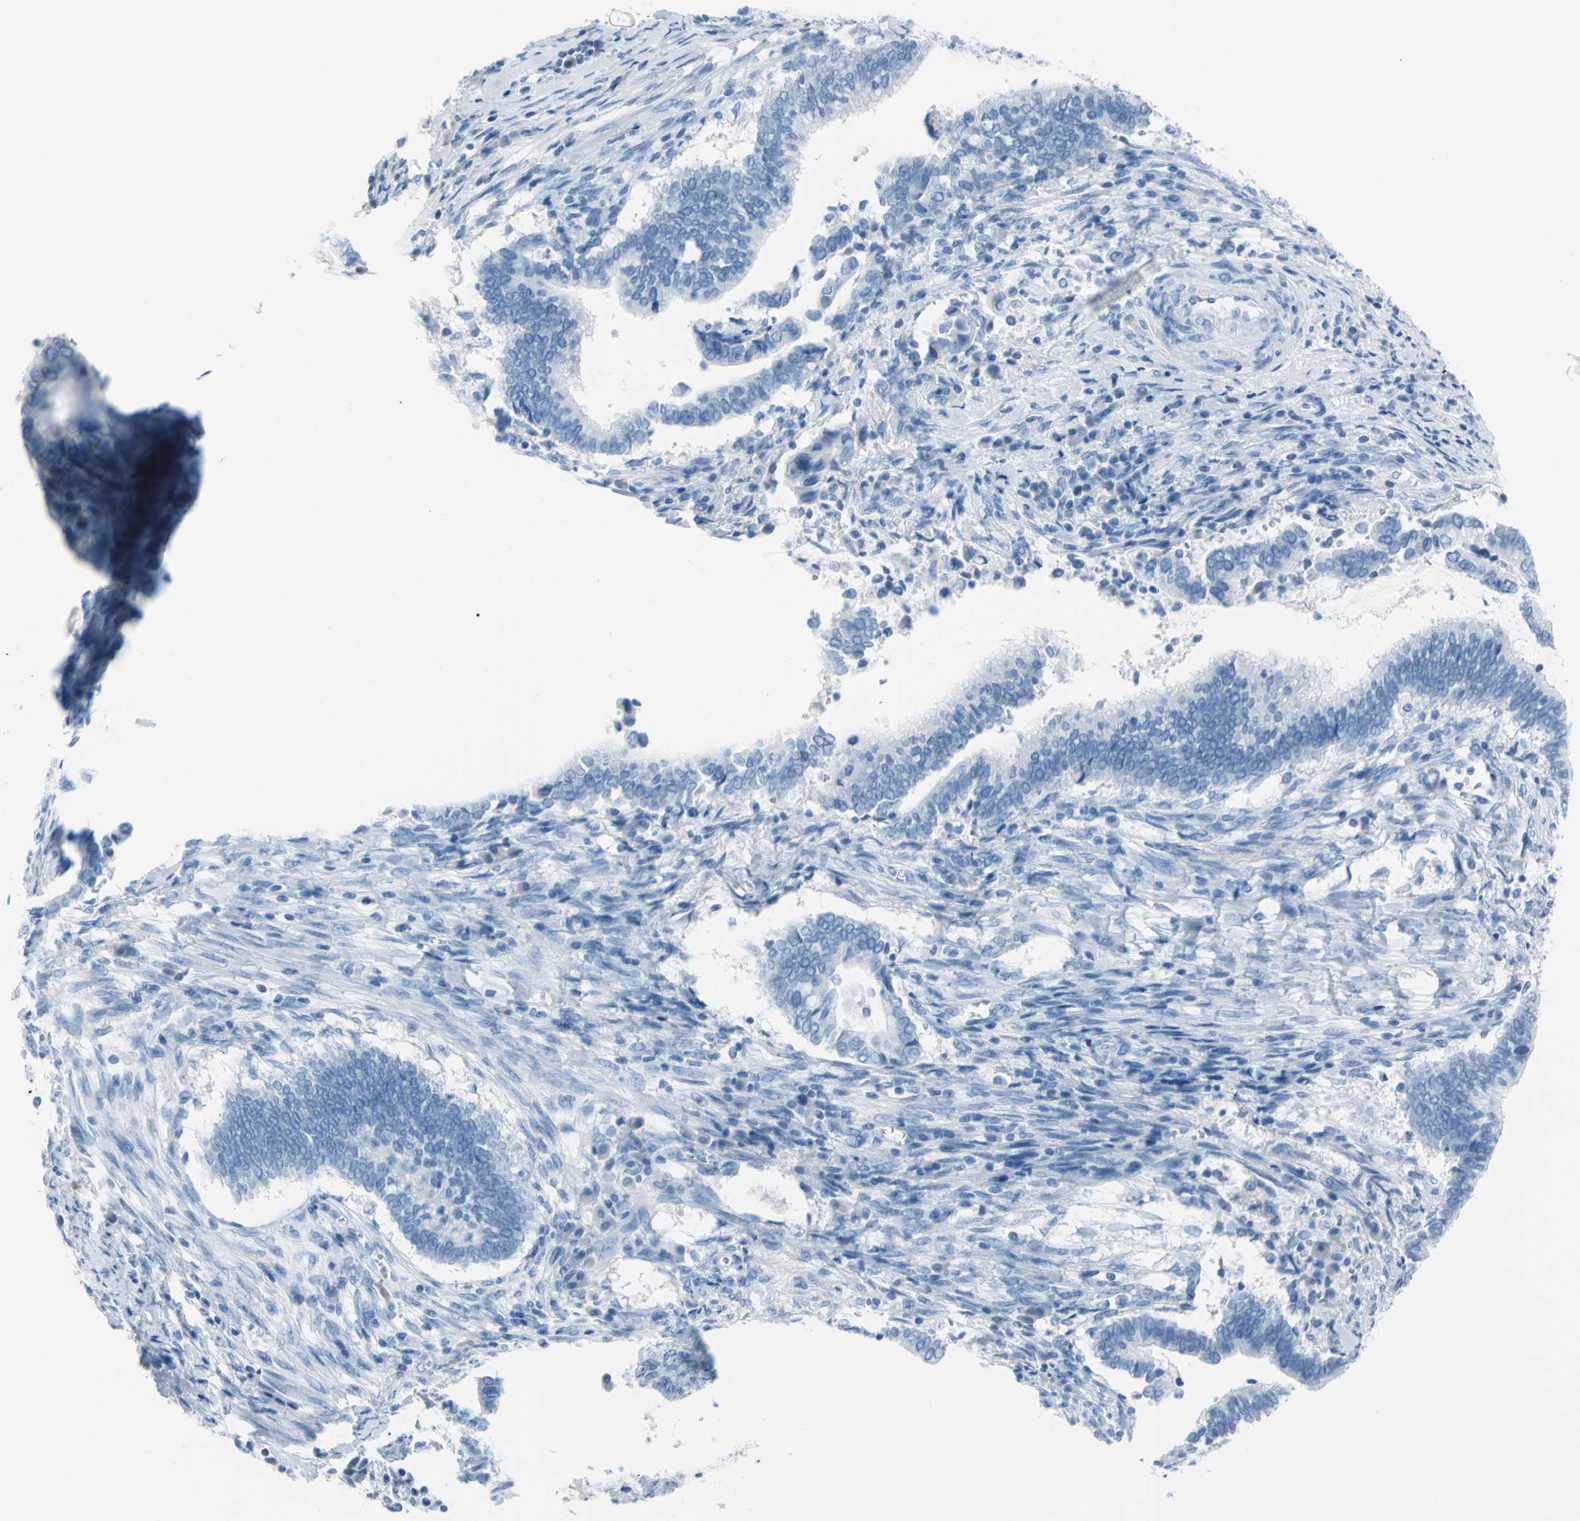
{"staining": {"intensity": "negative", "quantity": "none", "location": "none"}, "tissue": "cervical cancer", "cell_type": "Tumor cells", "image_type": "cancer", "snomed": [{"axis": "morphology", "description": "Adenocarcinoma, NOS"}, {"axis": "topography", "description": "Cervix"}], "caption": "DAB (3,3'-diaminobenzidine) immunohistochemical staining of cervical cancer demonstrates no significant positivity in tumor cells.", "gene": "TFPI2", "patient": {"sex": "female", "age": 44}}